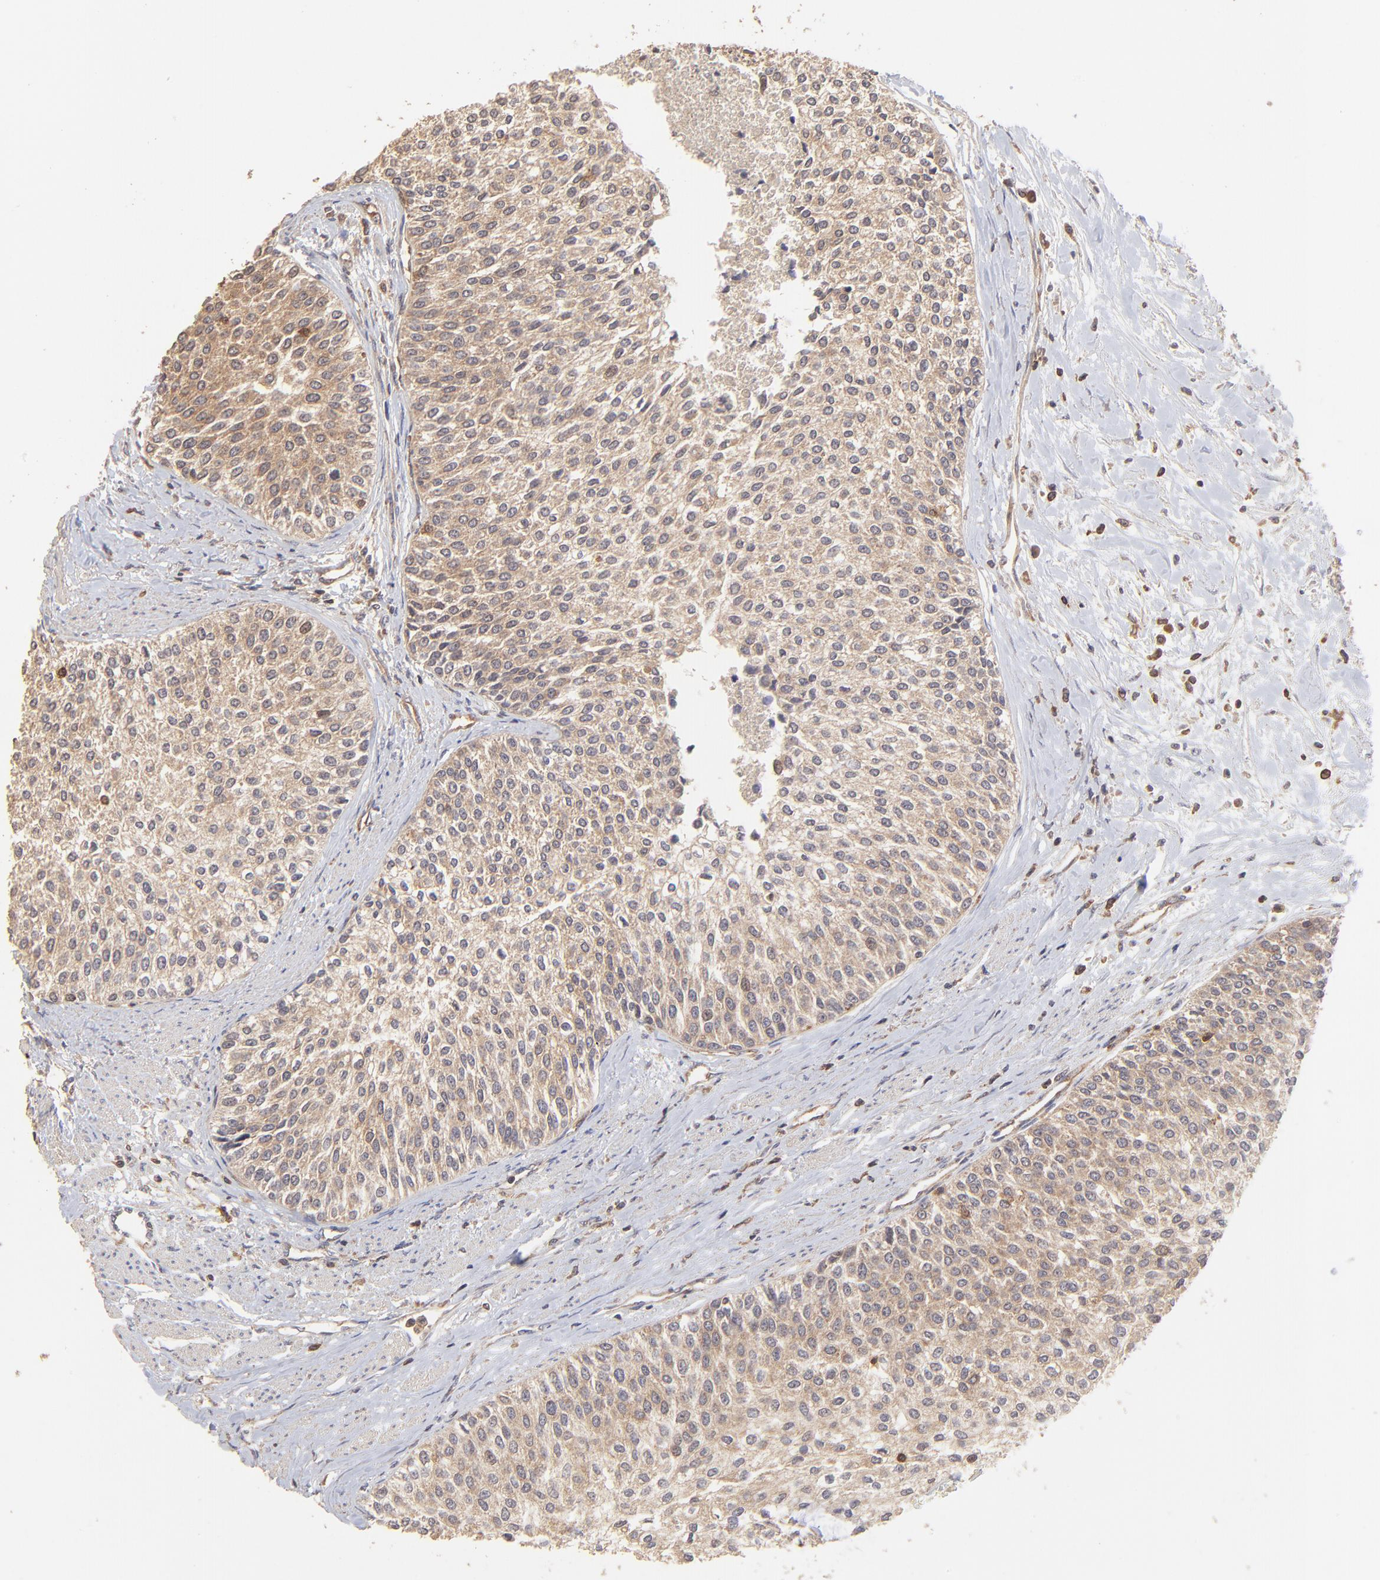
{"staining": {"intensity": "moderate", "quantity": ">75%", "location": "cytoplasmic/membranous"}, "tissue": "urothelial cancer", "cell_type": "Tumor cells", "image_type": "cancer", "snomed": [{"axis": "morphology", "description": "Urothelial carcinoma, Low grade"}, {"axis": "topography", "description": "Urinary bladder"}], "caption": "There is medium levels of moderate cytoplasmic/membranous staining in tumor cells of urothelial carcinoma (low-grade), as demonstrated by immunohistochemical staining (brown color).", "gene": "STON2", "patient": {"sex": "female", "age": 73}}